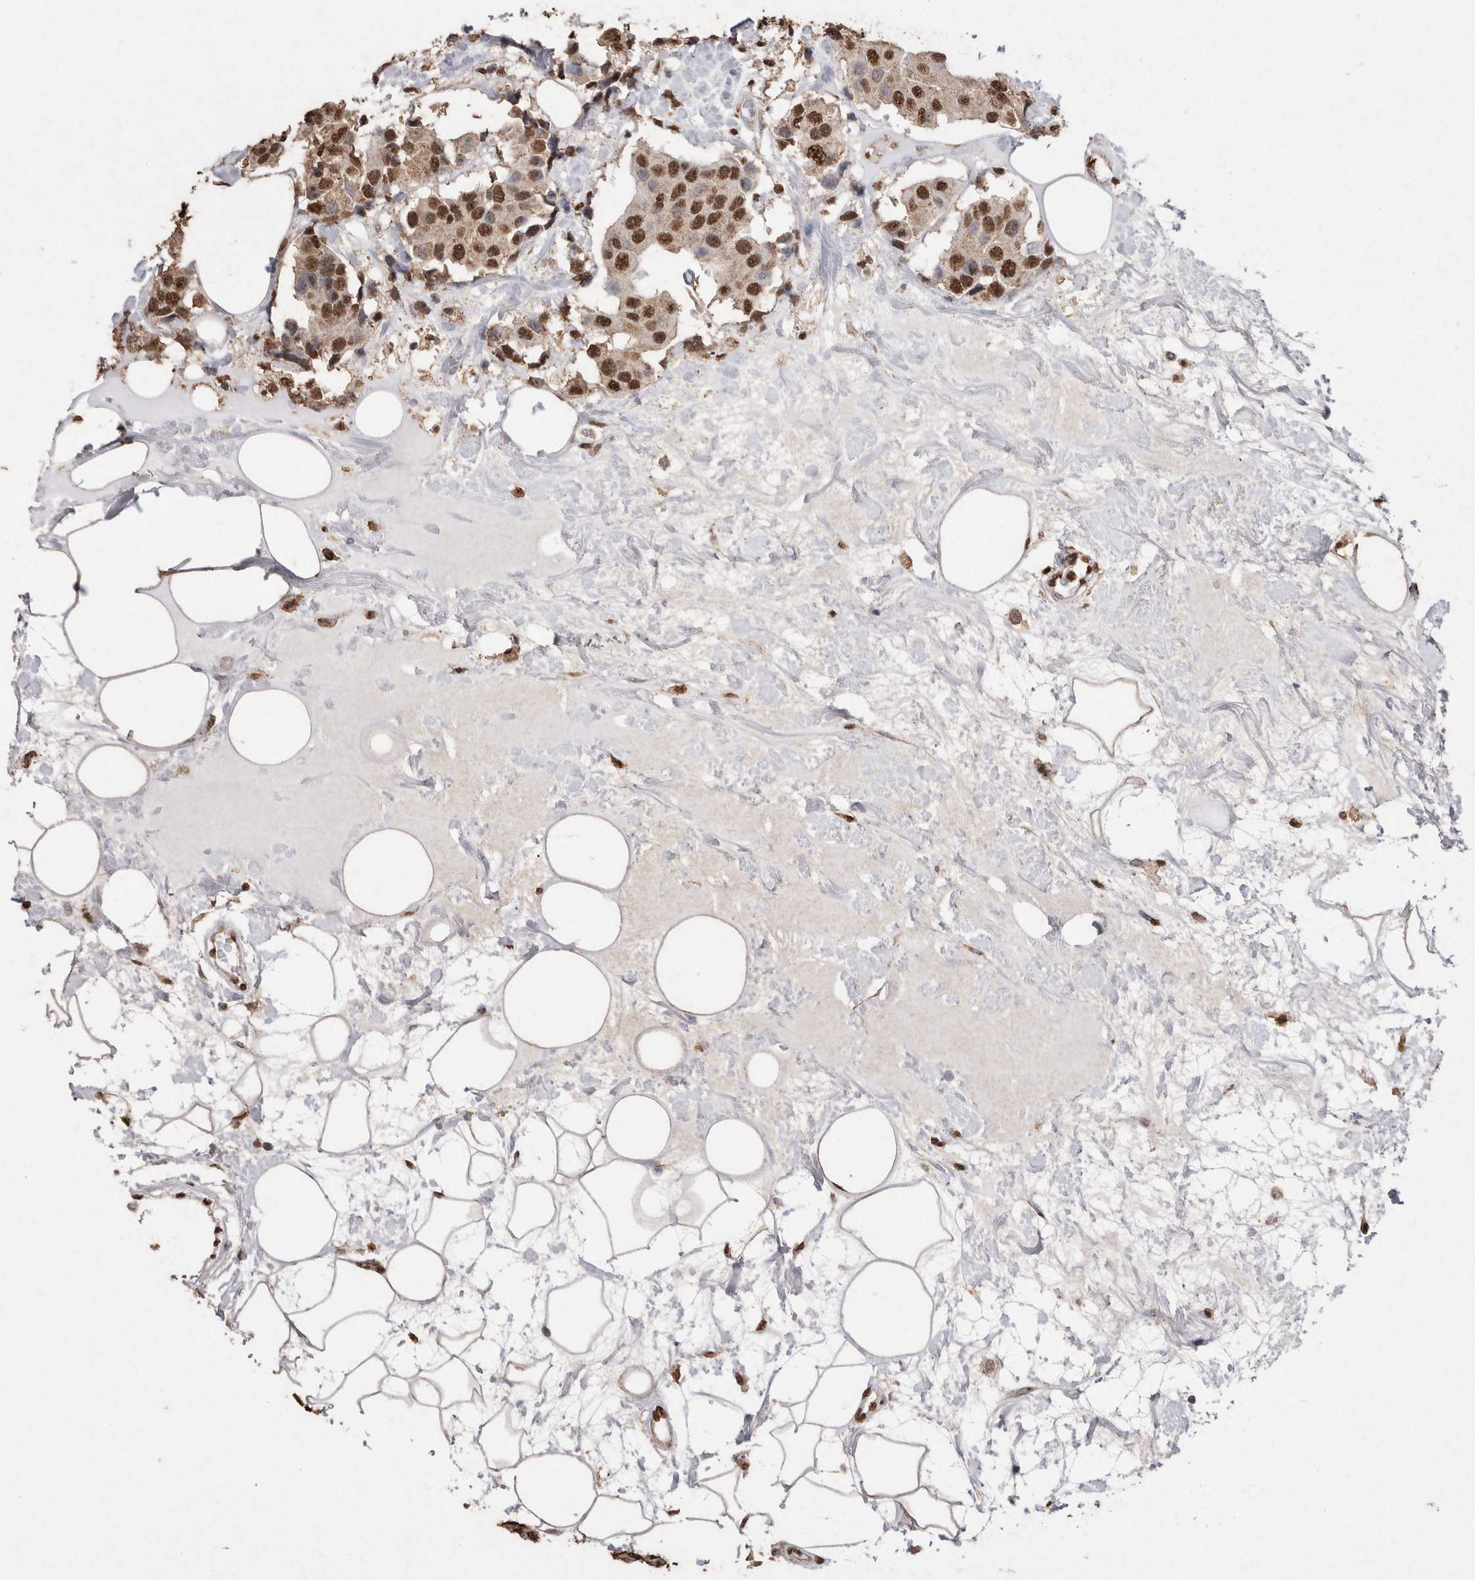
{"staining": {"intensity": "moderate", "quantity": ">75%", "location": "nuclear"}, "tissue": "breast cancer", "cell_type": "Tumor cells", "image_type": "cancer", "snomed": [{"axis": "morphology", "description": "Normal tissue, NOS"}, {"axis": "morphology", "description": "Duct carcinoma"}, {"axis": "topography", "description": "Breast"}], "caption": "High-power microscopy captured an immunohistochemistry histopathology image of breast cancer, revealing moderate nuclear expression in approximately >75% of tumor cells. (IHC, brightfield microscopy, high magnification).", "gene": "NTHL1", "patient": {"sex": "female", "age": 39}}